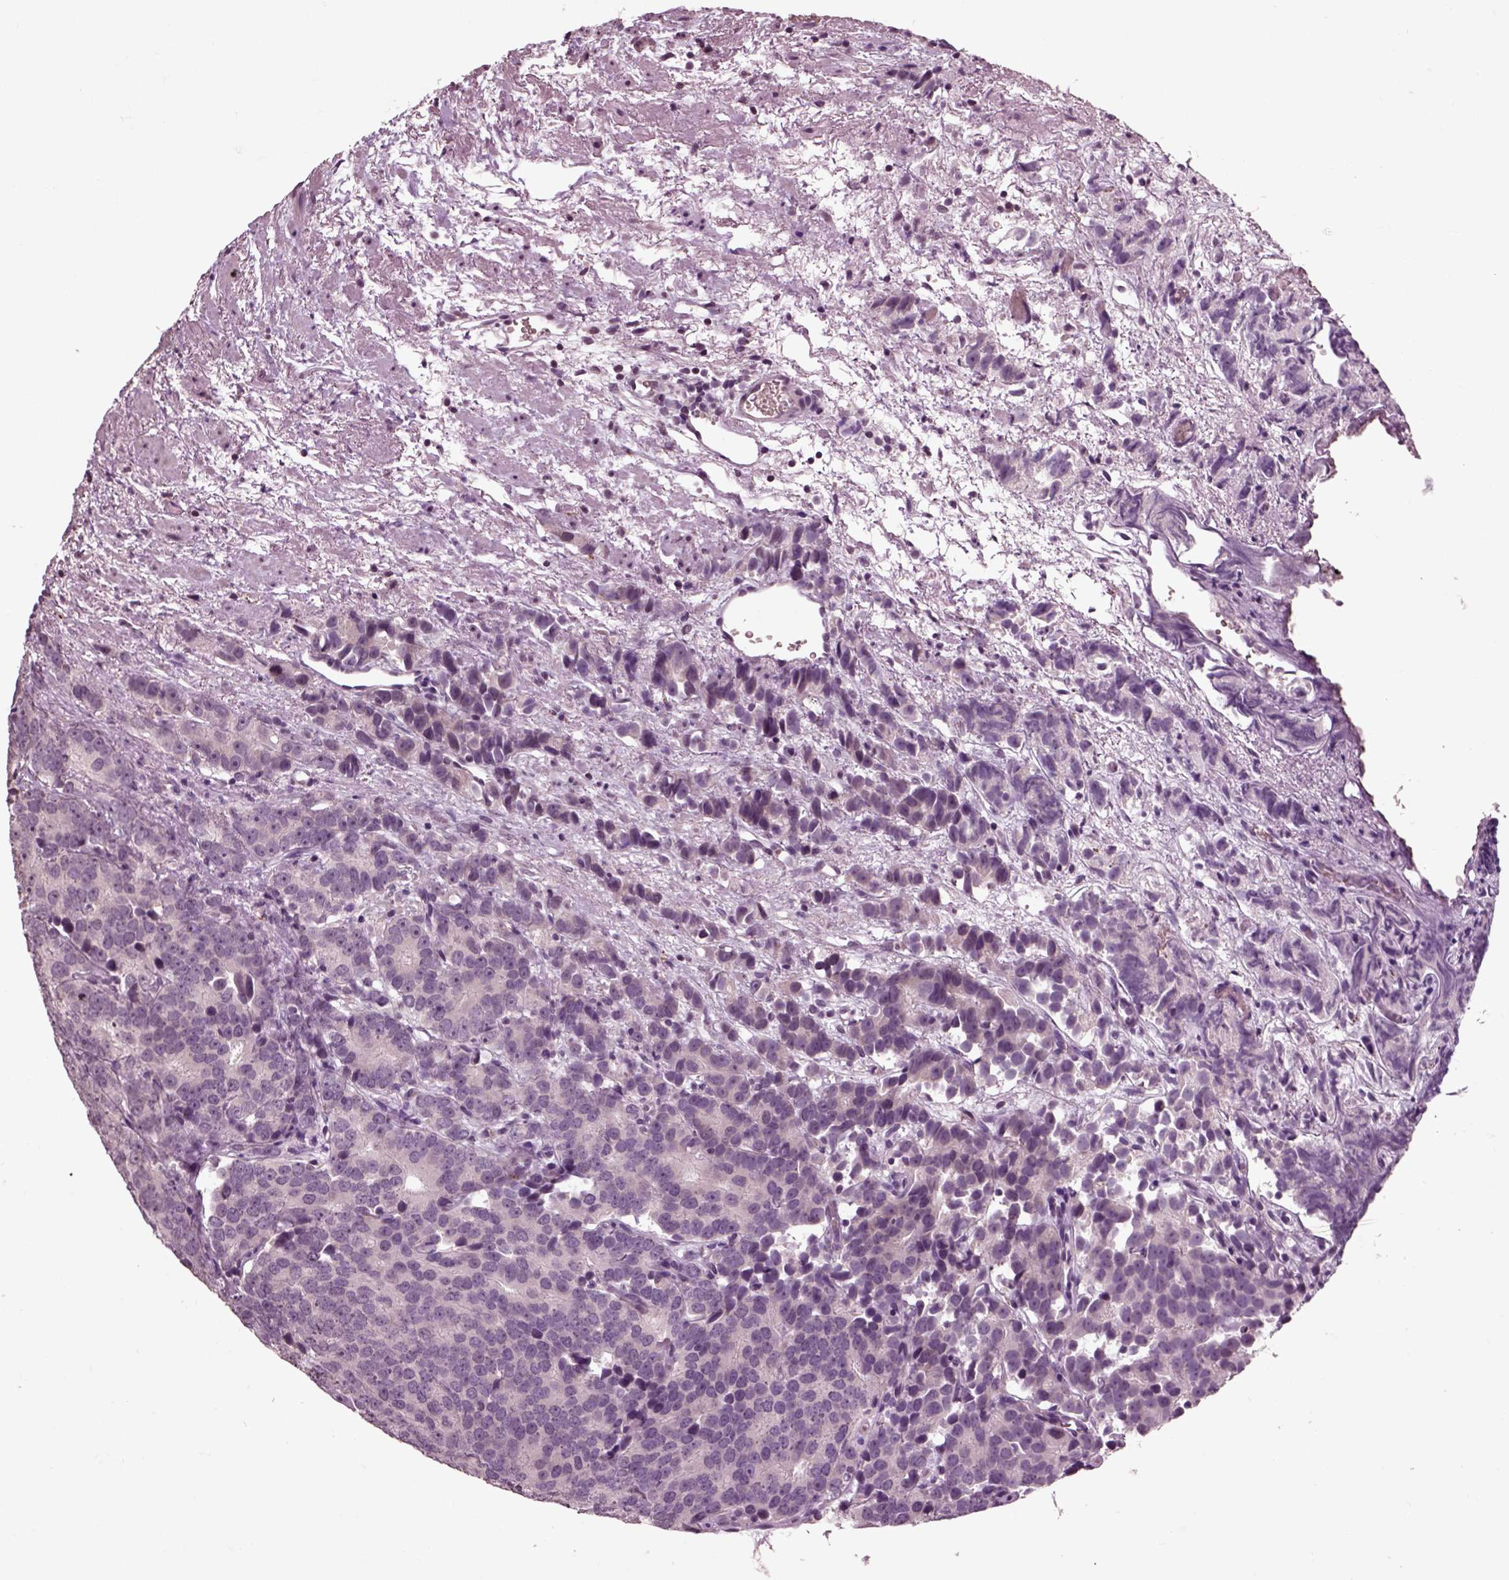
{"staining": {"intensity": "negative", "quantity": "none", "location": "none"}, "tissue": "prostate cancer", "cell_type": "Tumor cells", "image_type": "cancer", "snomed": [{"axis": "morphology", "description": "Adenocarcinoma, High grade"}, {"axis": "topography", "description": "Prostate"}], "caption": "An immunohistochemistry (IHC) histopathology image of prostate cancer is shown. There is no staining in tumor cells of prostate cancer.", "gene": "CHGB", "patient": {"sex": "male", "age": 90}}